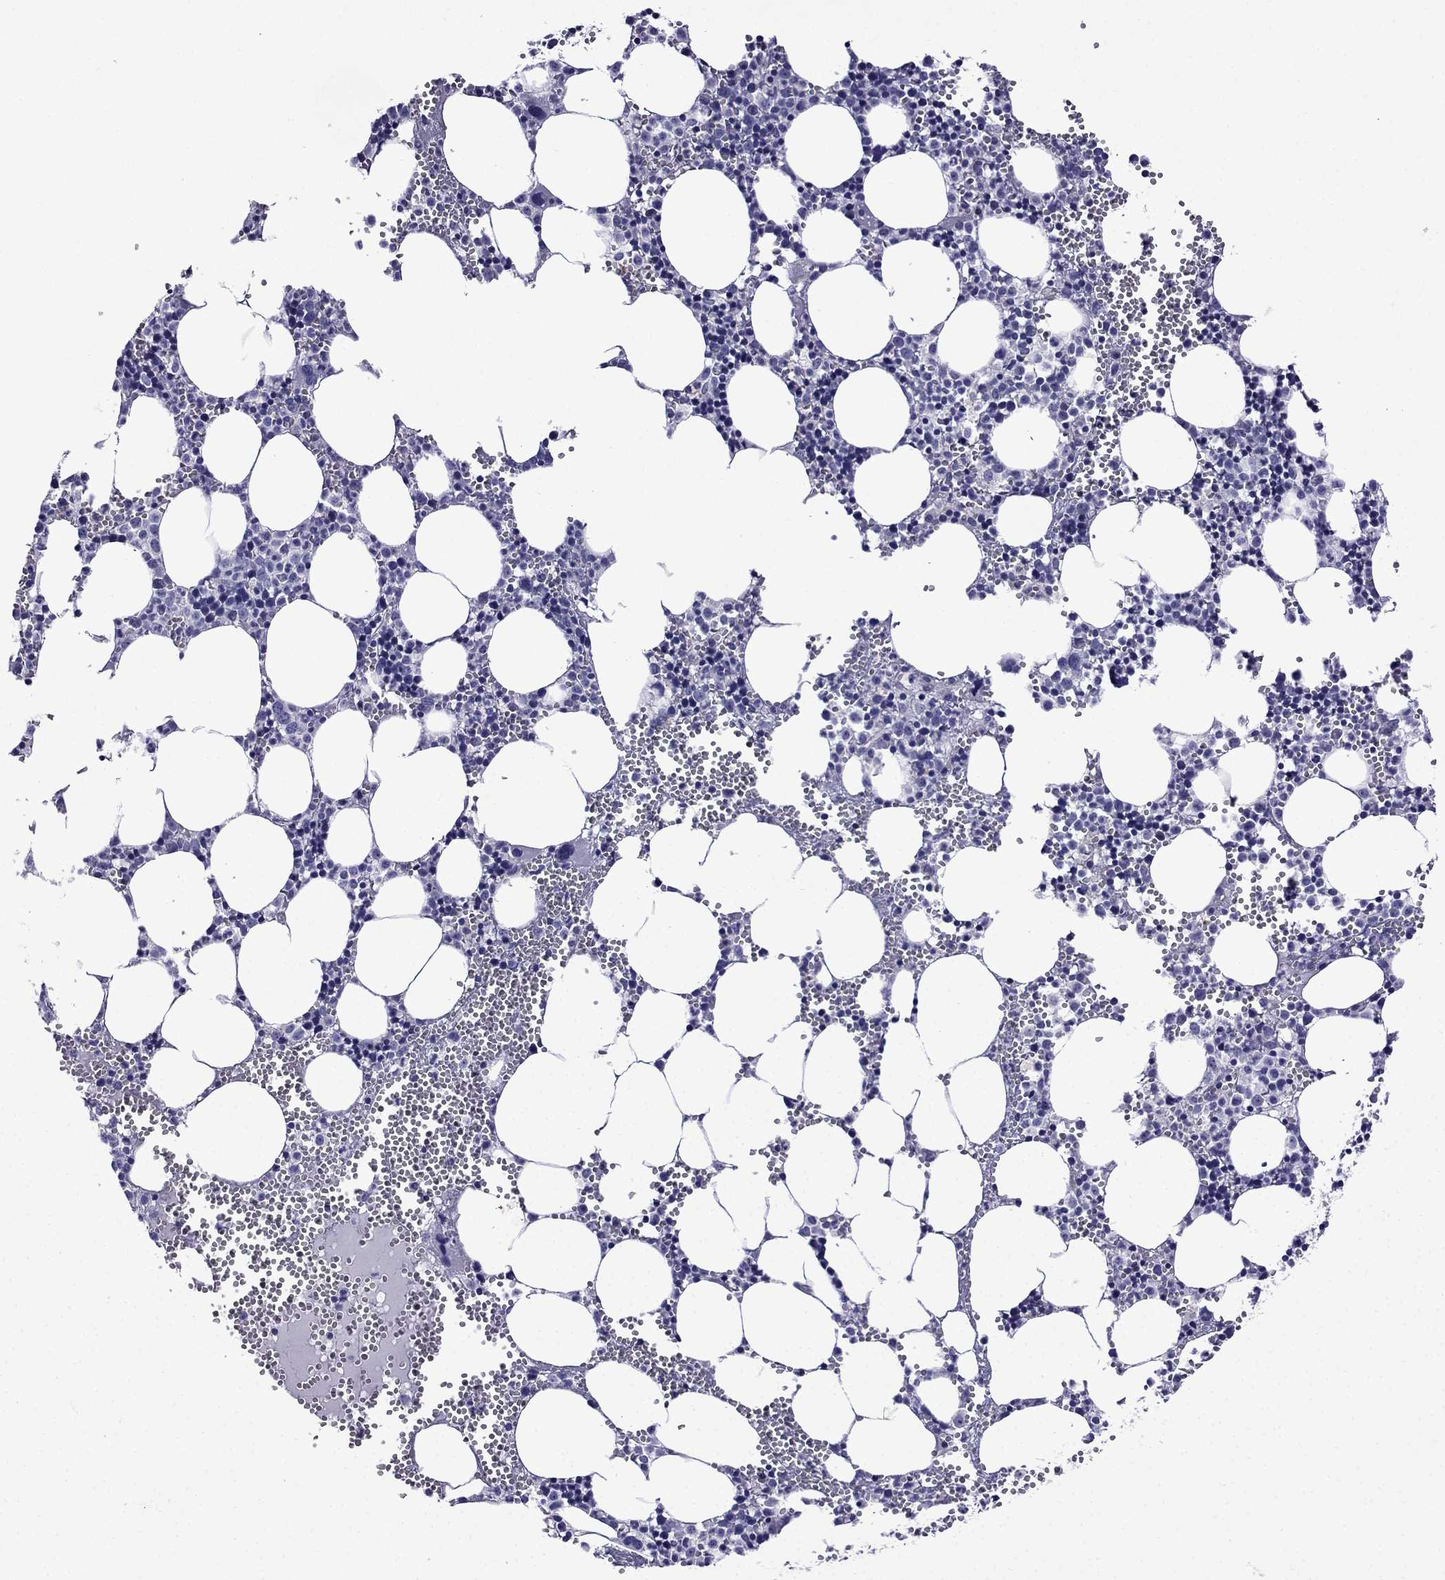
{"staining": {"intensity": "negative", "quantity": "none", "location": "none"}, "tissue": "bone marrow", "cell_type": "Hematopoietic cells", "image_type": "normal", "snomed": [{"axis": "morphology", "description": "Normal tissue, NOS"}, {"axis": "topography", "description": "Bone marrow"}], "caption": "Human bone marrow stained for a protein using immunohistochemistry (IHC) reveals no expression in hematopoietic cells.", "gene": "TDRD1", "patient": {"sex": "male", "age": 89}}